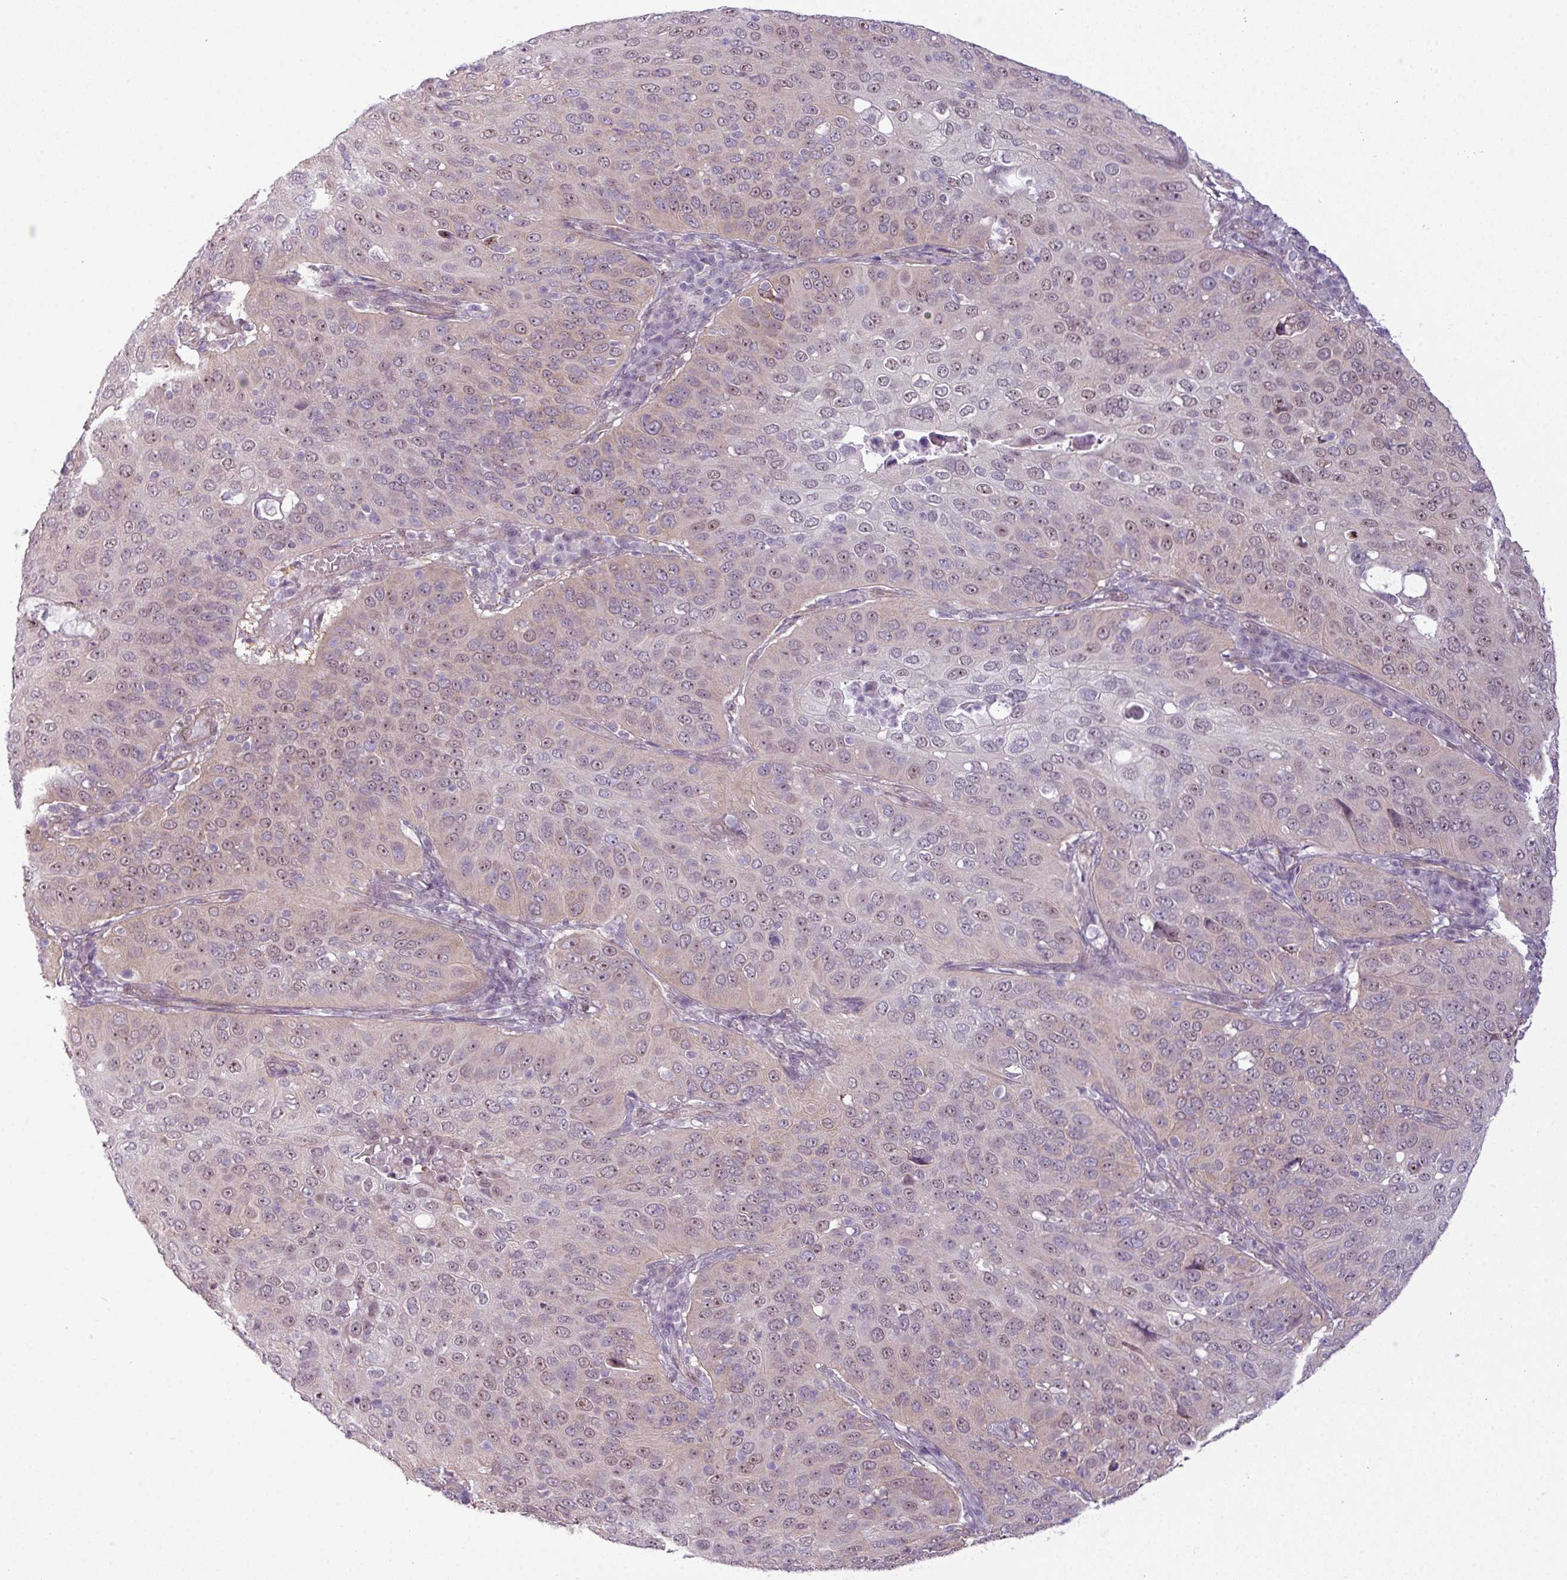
{"staining": {"intensity": "weak", "quantity": ">75%", "location": "nuclear"}, "tissue": "cervical cancer", "cell_type": "Tumor cells", "image_type": "cancer", "snomed": [{"axis": "morphology", "description": "Squamous cell carcinoma, NOS"}, {"axis": "topography", "description": "Cervix"}], "caption": "Immunohistochemical staining of cervical cancer displays low levels of weak nuclear expression in approximately >75% of tumor cells.", "gene": "MAK16", "patient": {"sex": "female", "age": 36}}